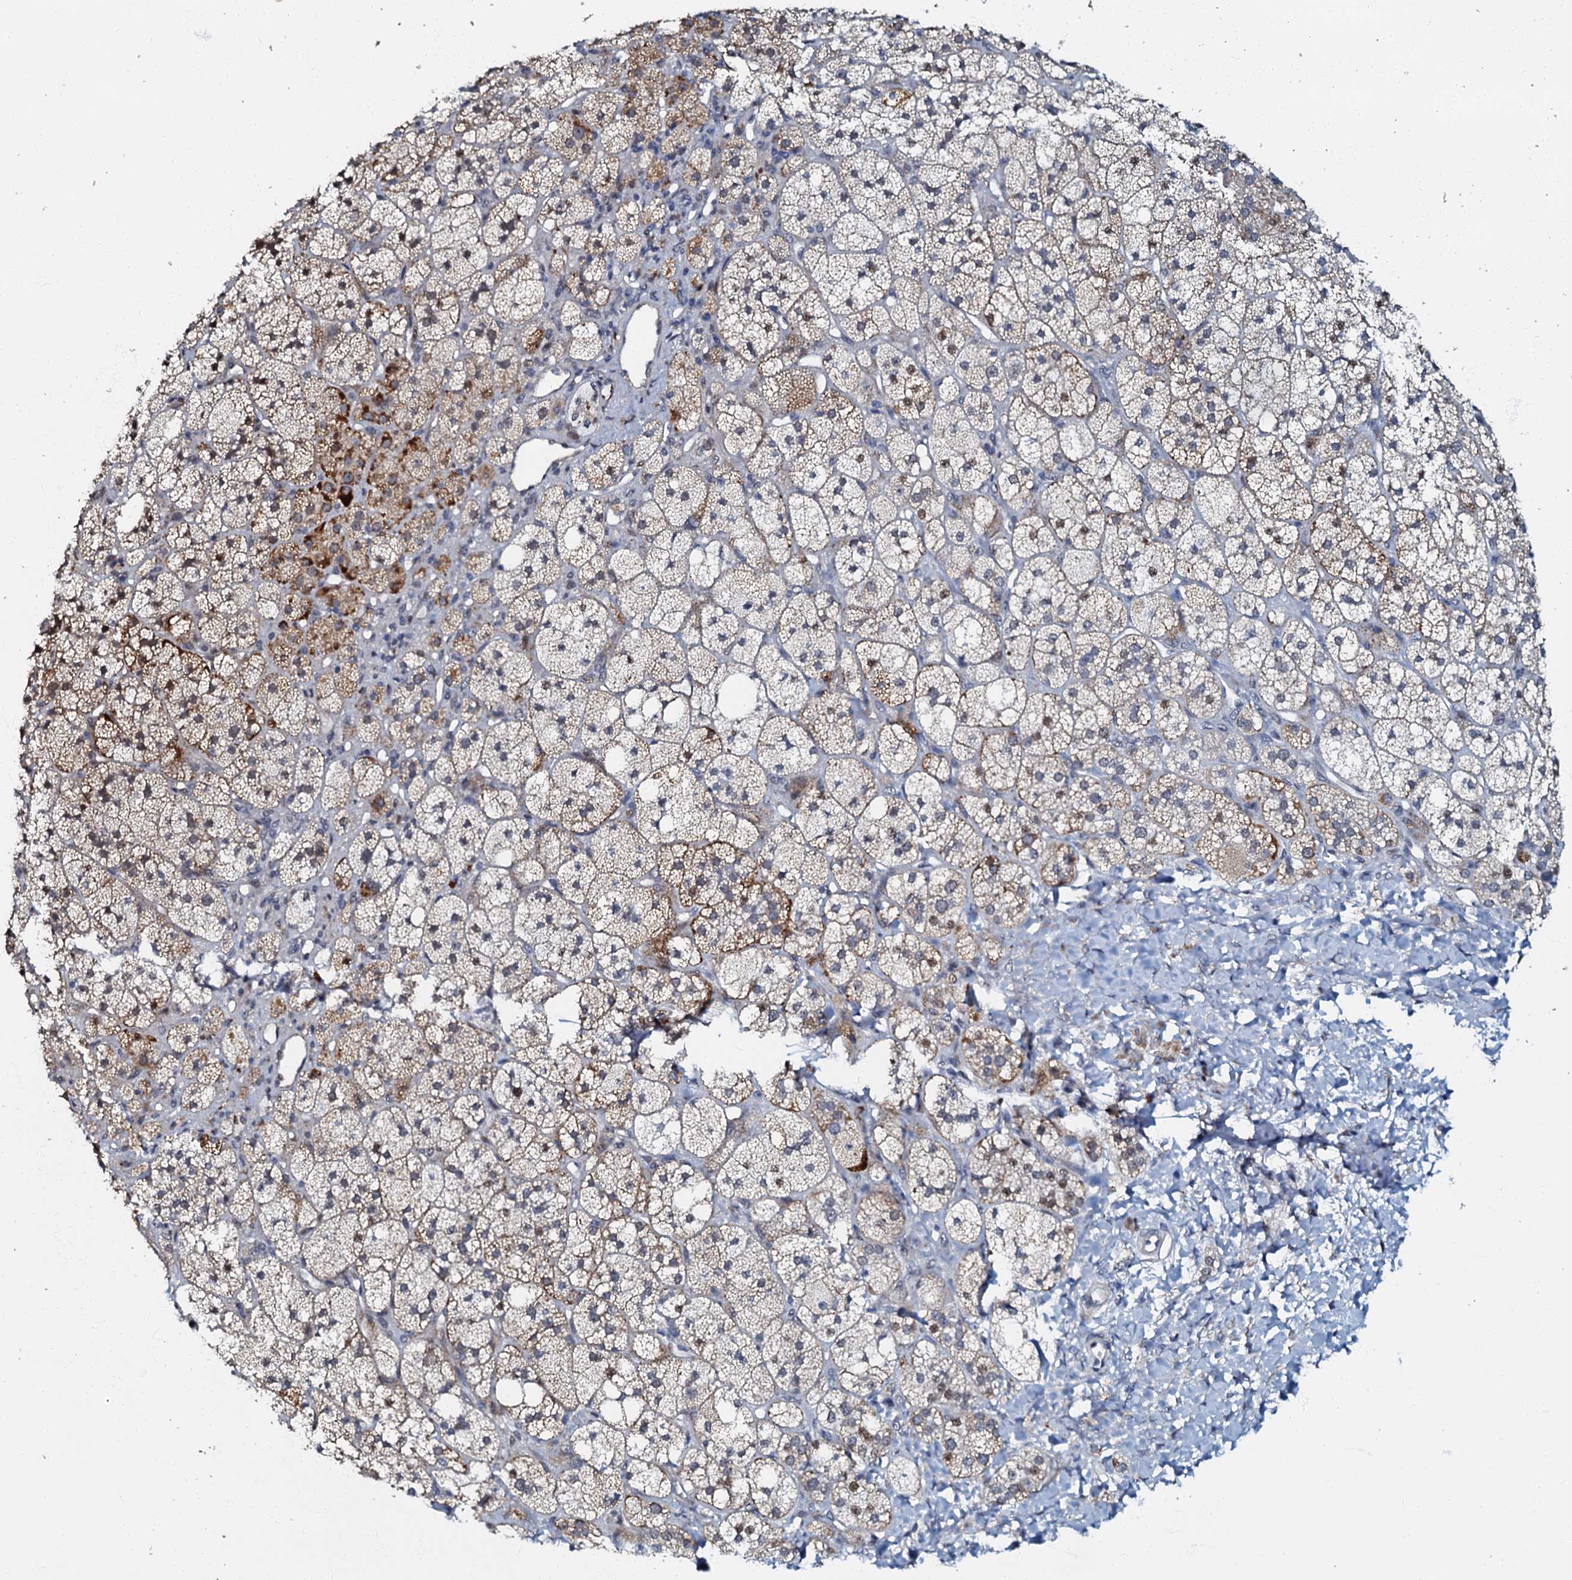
{"staining": {"intensity": "strong", "quantity": "25%-75%", "location": "cytoplasmic/membranous"}, "tissue": "adrenal gland", "cell_type": "Glandular cells", "image_type": "normal", "snomed": [{"axis": "morphology", "description": "Normal tissue, NOS"}, {"axis": "topography", "description": "Adrenal gland"}], "caption": "Immunohistochemistry (IHC) micrograph of benign human adrenal gland stained for a protein (brown), which shows high levels of strong cytoplasmic/membranous expression in about 25%-75% of glandular cells.", "gene": "OLAH", "patient": {"sex": "male", "age": 61}}